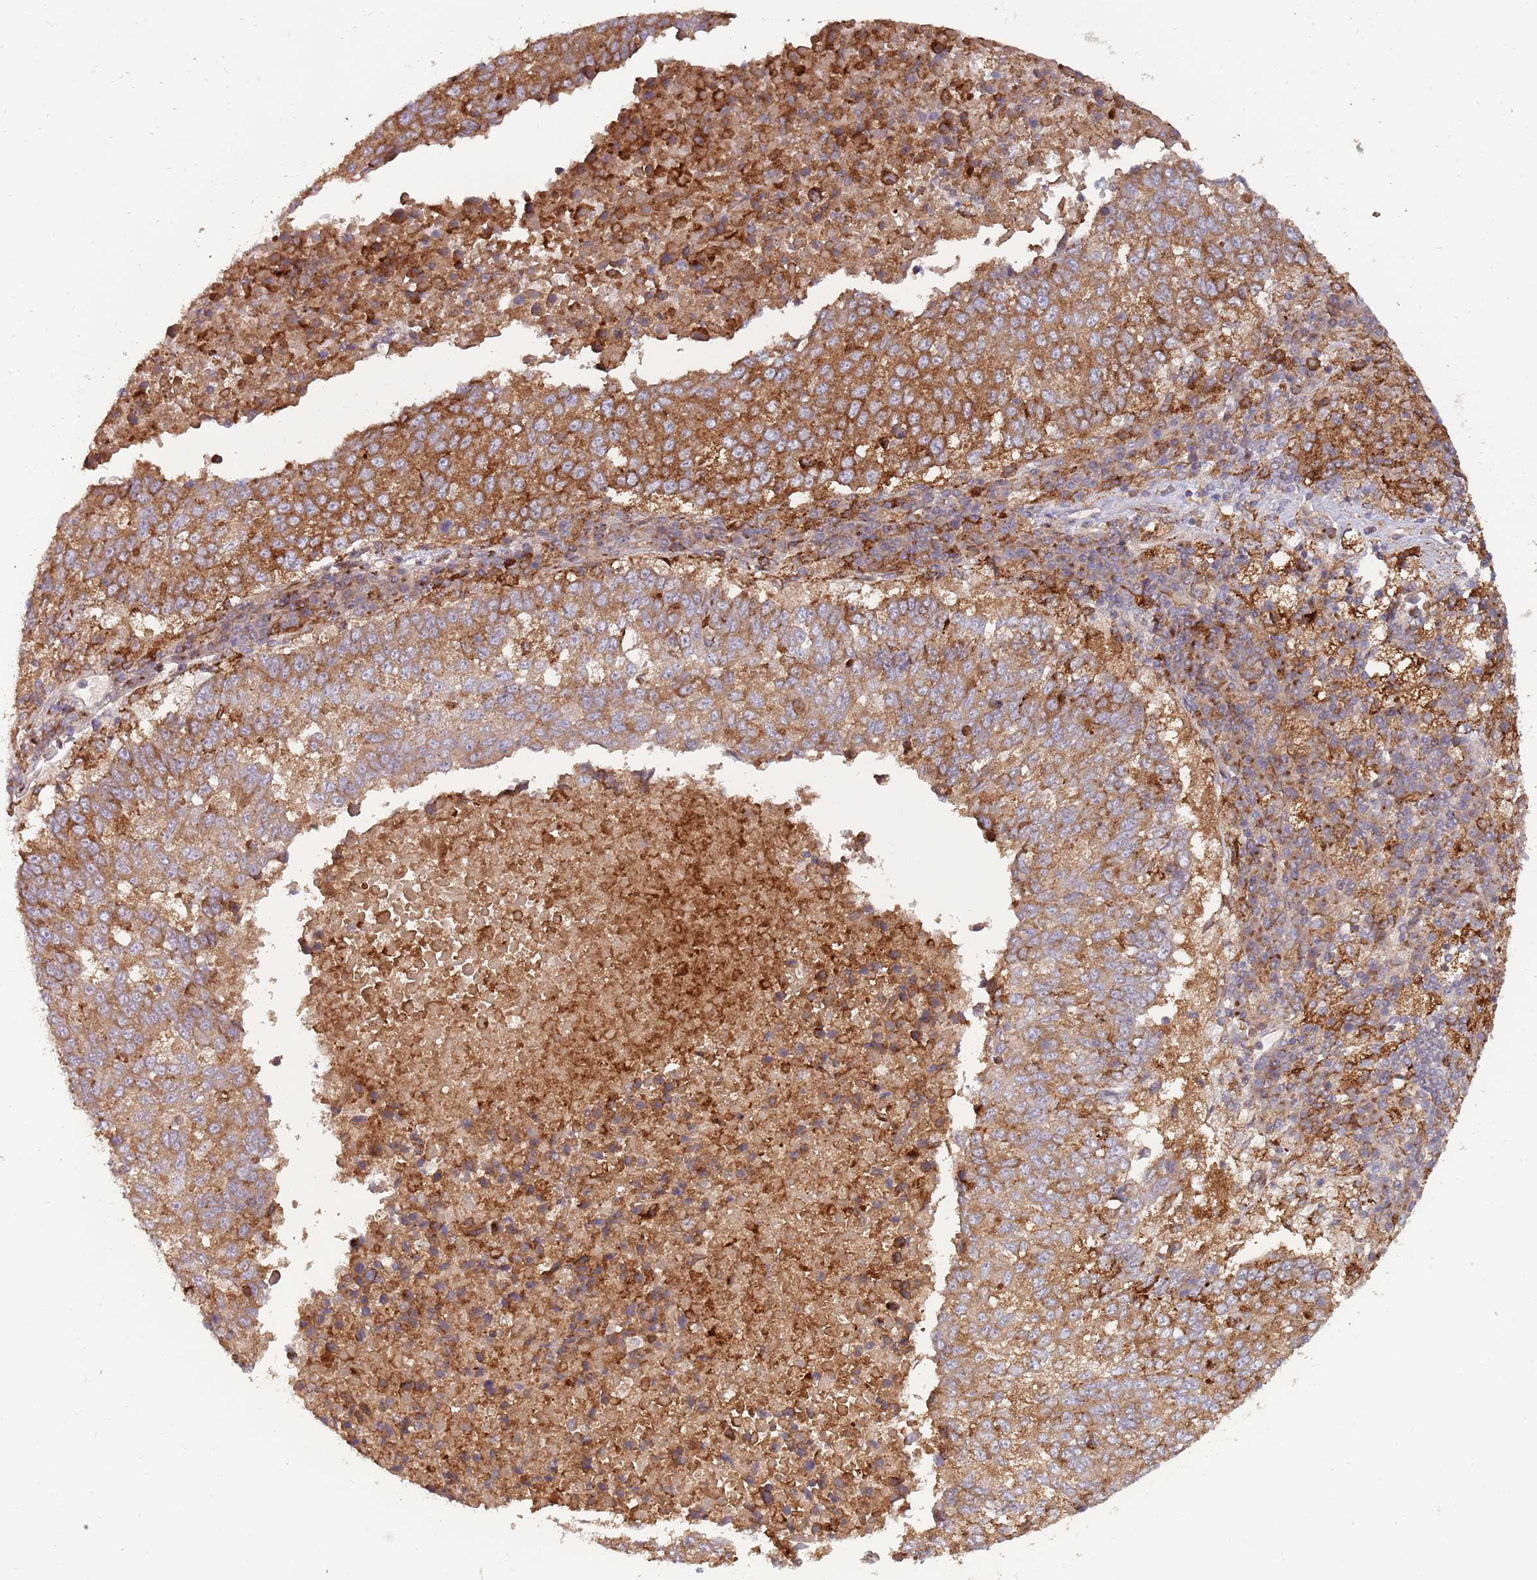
{"staining": {"intensity": "moderate", "quantity": ">75%", "location": "cytoplasmic/membranous"}, "tissue": "lung cancer", "cell_type": "Tumor cells", "image_type": "cancer", "snomed": [{"axis": "morphology", "description": "Squamous cell carcinoma, NOS"}, {"axis": "topography", "description": "Lung"}], "caption": "Moderate cytoplasmic/membranous positivity for a protein is identified in approximately >75% of tumor cells of lung squamous cell carcinoma using IHC.", "gene": "BTBD7", "patient": {"sex": "male", "age": 73}}